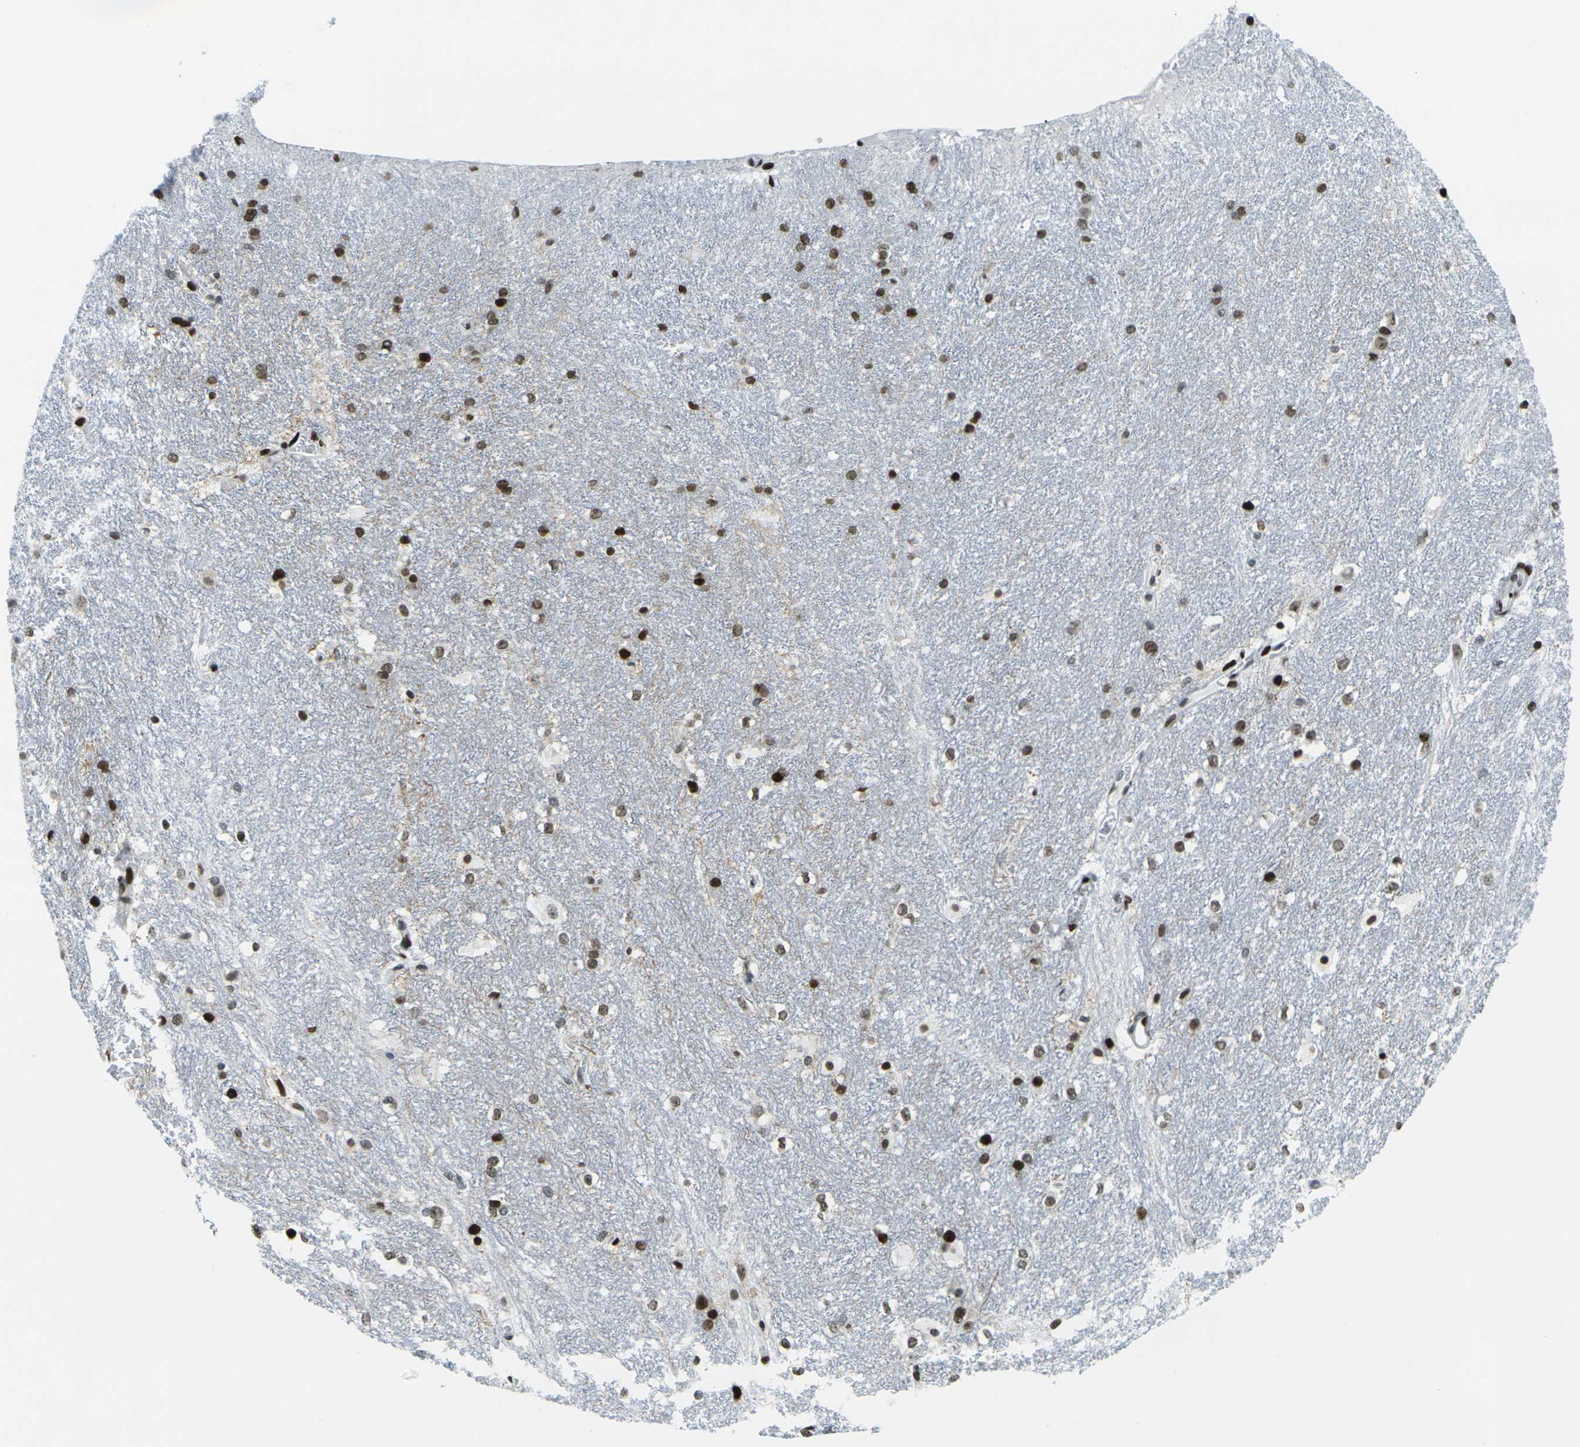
{"staining": {"intensity": "strong", "quantity": ">75%", "location": "nuclear"}, "tissue": "hippocampus", "cell_type": "Glial cells", "image_type": "normal", "snomed": [{"axis": "morphology", "description": "Normal tissue, NOS"}, {"axis": "topography", "description": "Hippocampus"}], "caption": "Hippocampus stained for a protein demonstrates strong nuclear positivity in glial cells. The protein is shown in brown color, while the nuclei are stained blue.", "gene": "H3", "patient": {"sex": "female", "age": 19}}